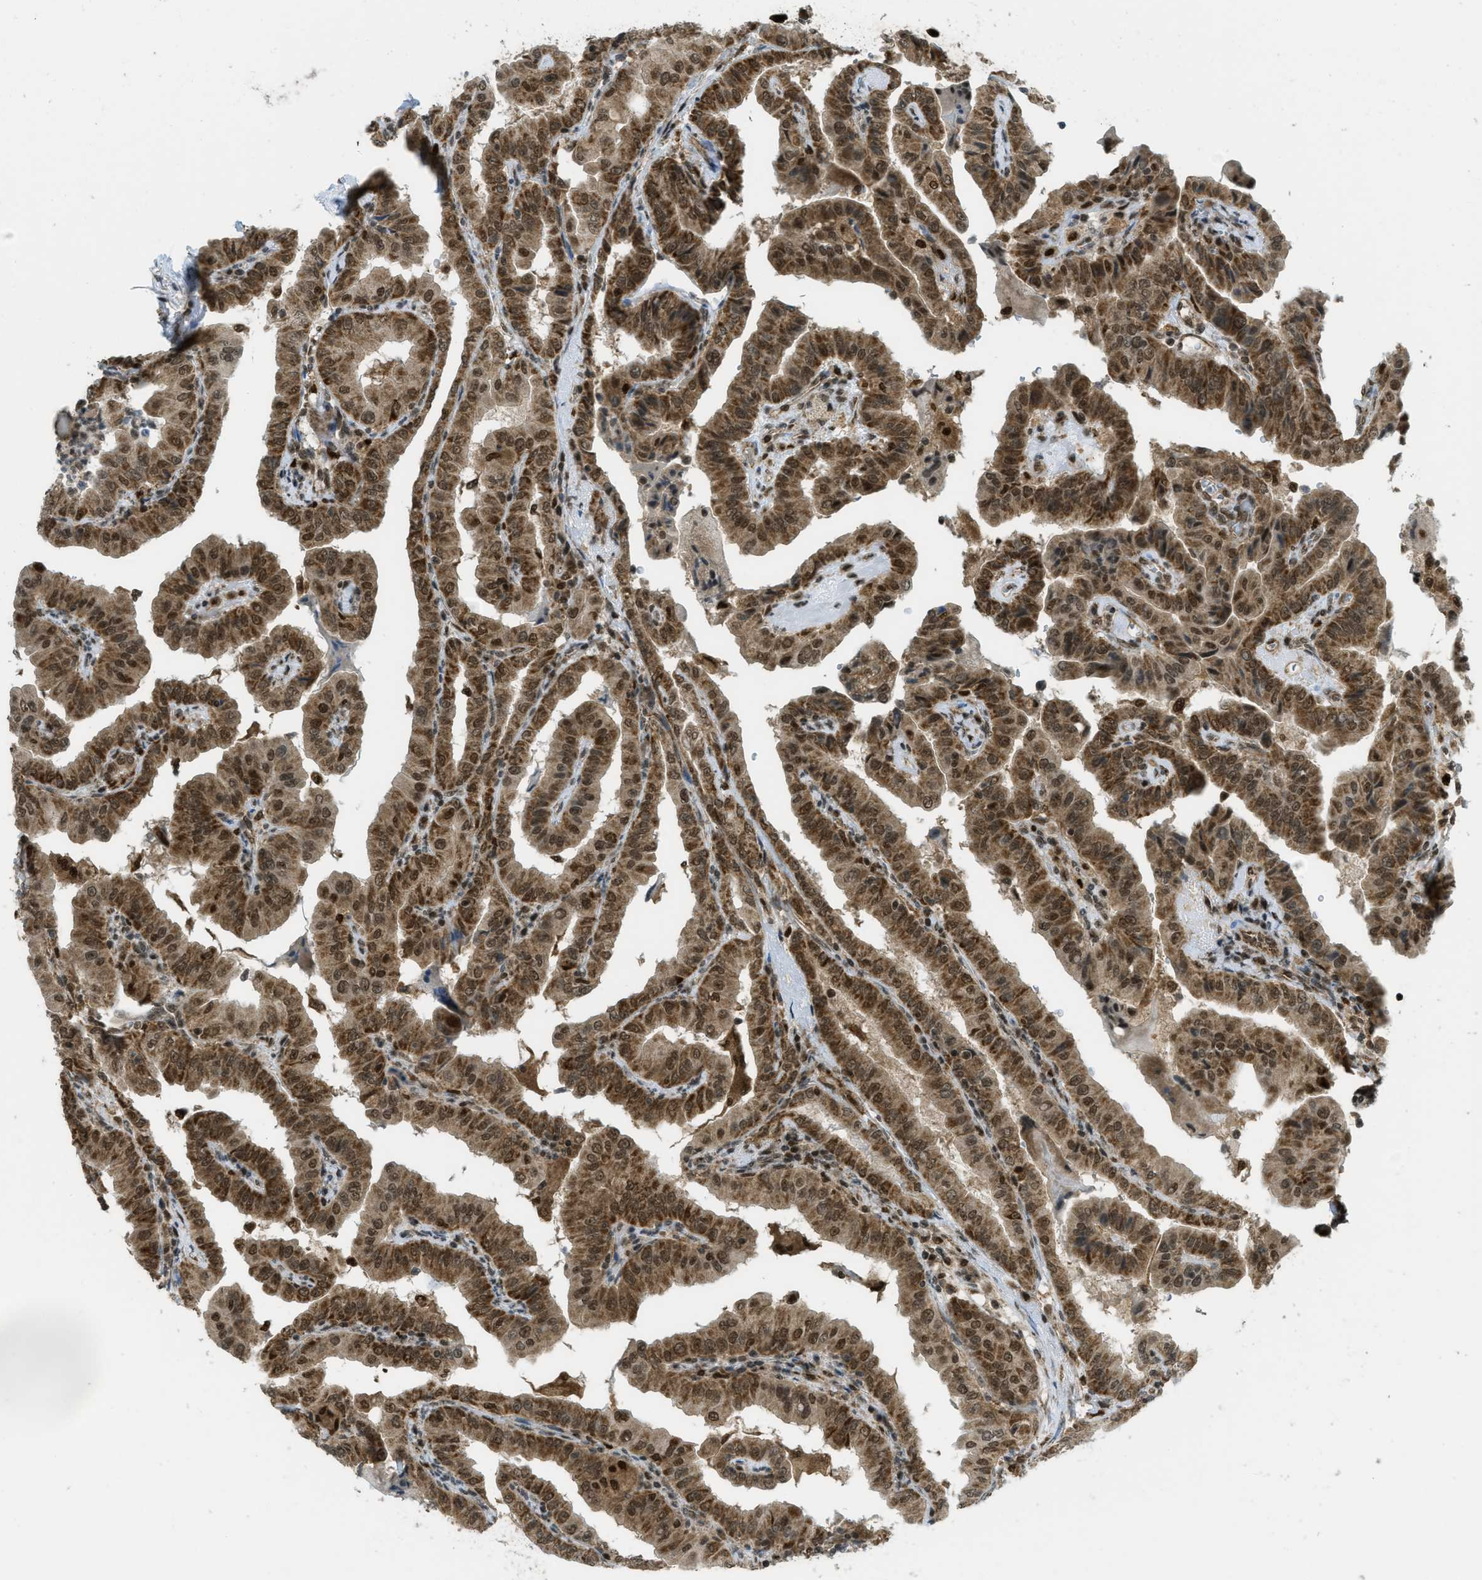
{"staining": {"intensity": "moderate", "quantity": ">75%", "location": "cytoplasmic/membranous,nuclear"}, "tissue": "thyroid cancer", "cell_type": "Tumor cells", "image_type": "cancer", "snomed": [{"axis": "morphology", "description": "Papillary adenocarcinoma, NOS"}, {"axis": "topography", "description": "Thyroid gland"}], "caption": "Protein staining shows moderate cytoplasmic/membranous and nuclear positivity in about >75% of tumor cells in thyroid papillary adenocarcinoma. Nuclei are stained in blue.", "gene": "TNPO1", "patient": {"sex": "male", "age": 33}}